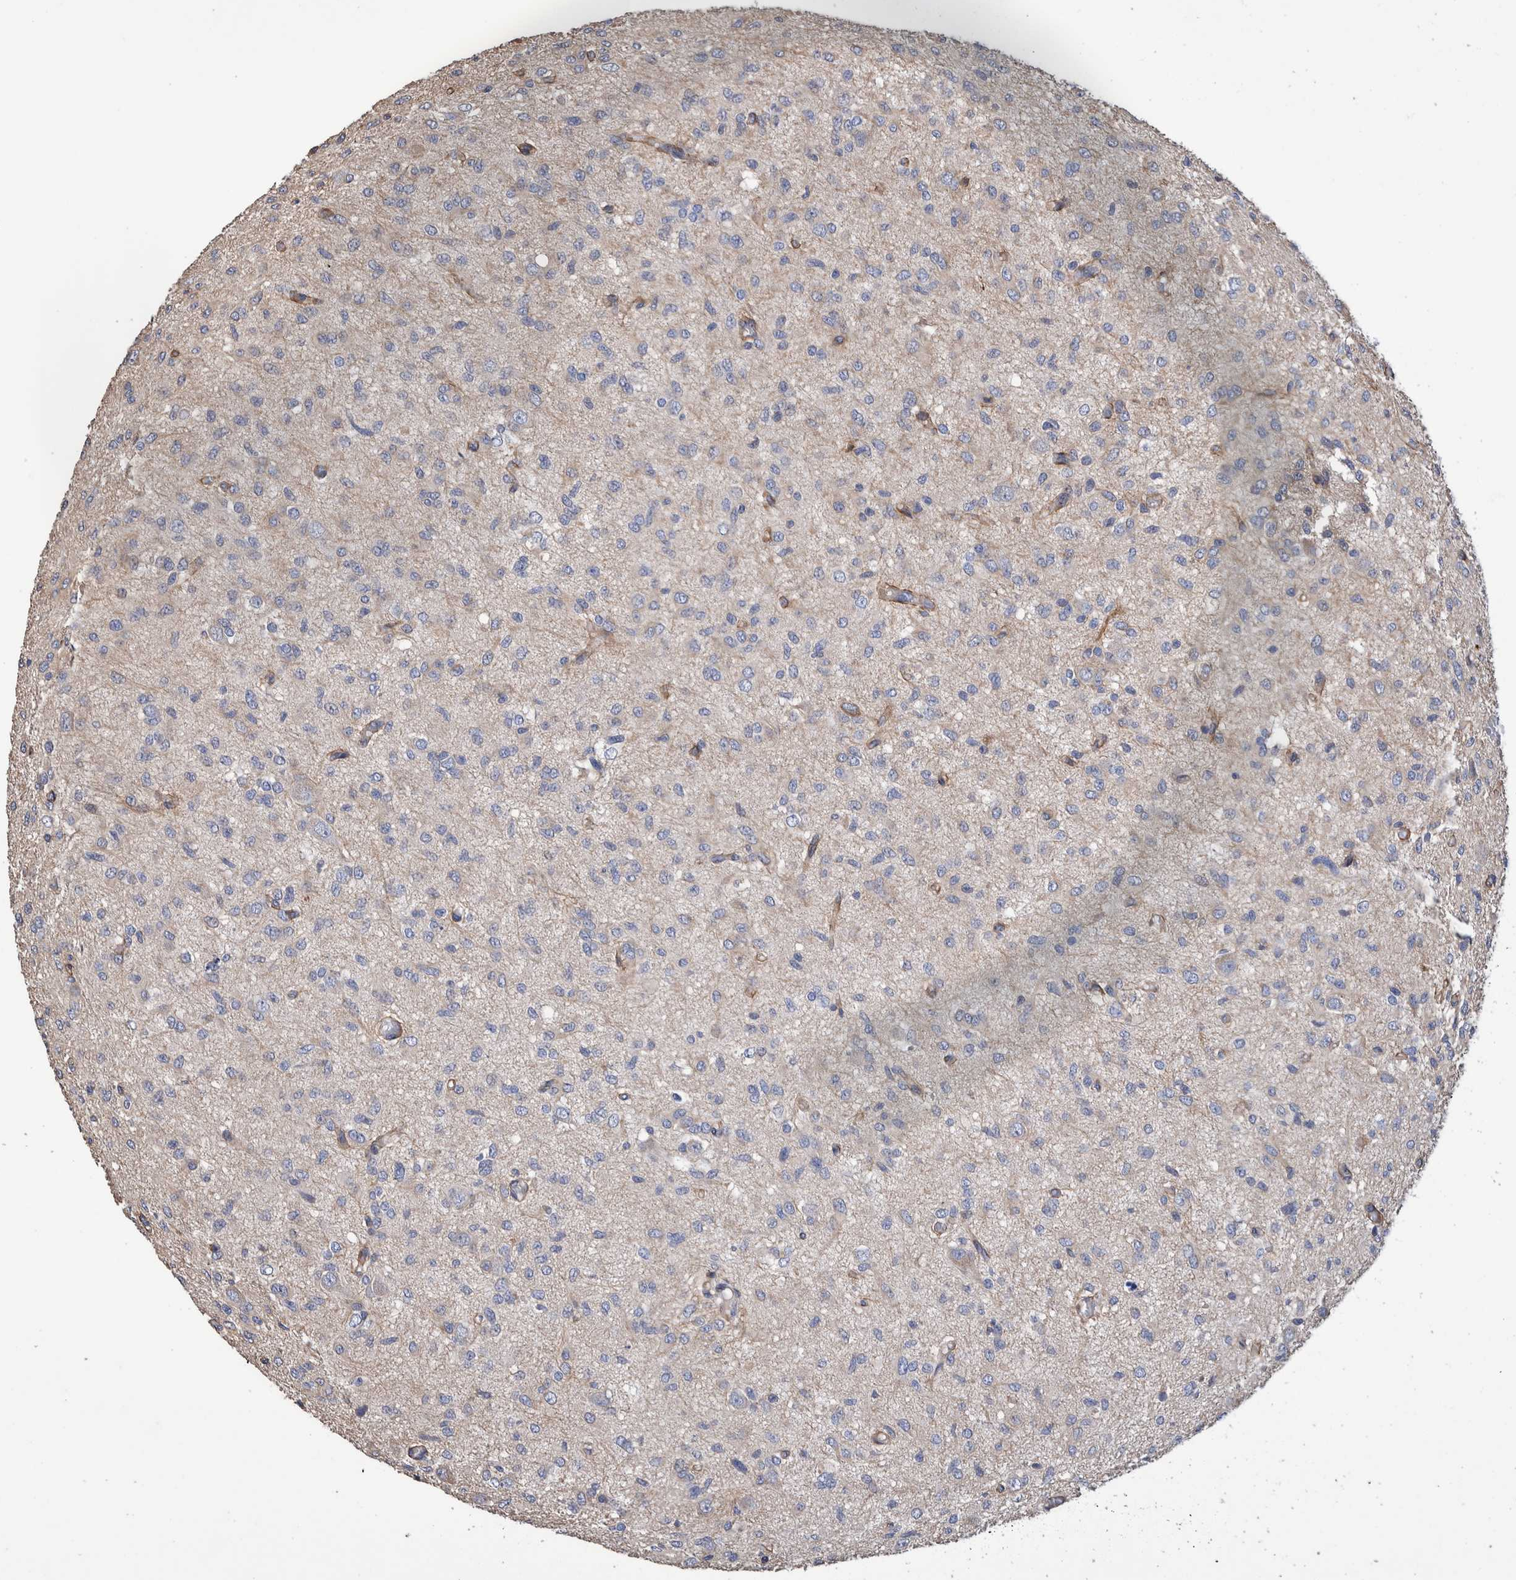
{"staining": {"intensity": "negative", "quantity": "none", "location": "none"}, "tissue": "glioma", "cell_type": "Tumor cells", "image_type": "cancer", "snomed": [{"axis": "morphology", "description": "Glioma, malignant, High grade"}, {"axis": "topography", "description": "Brain"}], "caption": "There is no significant staining in tumor cells of glioma. (DAB immunohistochemistry with hematoxylin counter stain).", "gene": "SLC45A4", "patient": {"sex": "female", "age": 59}}